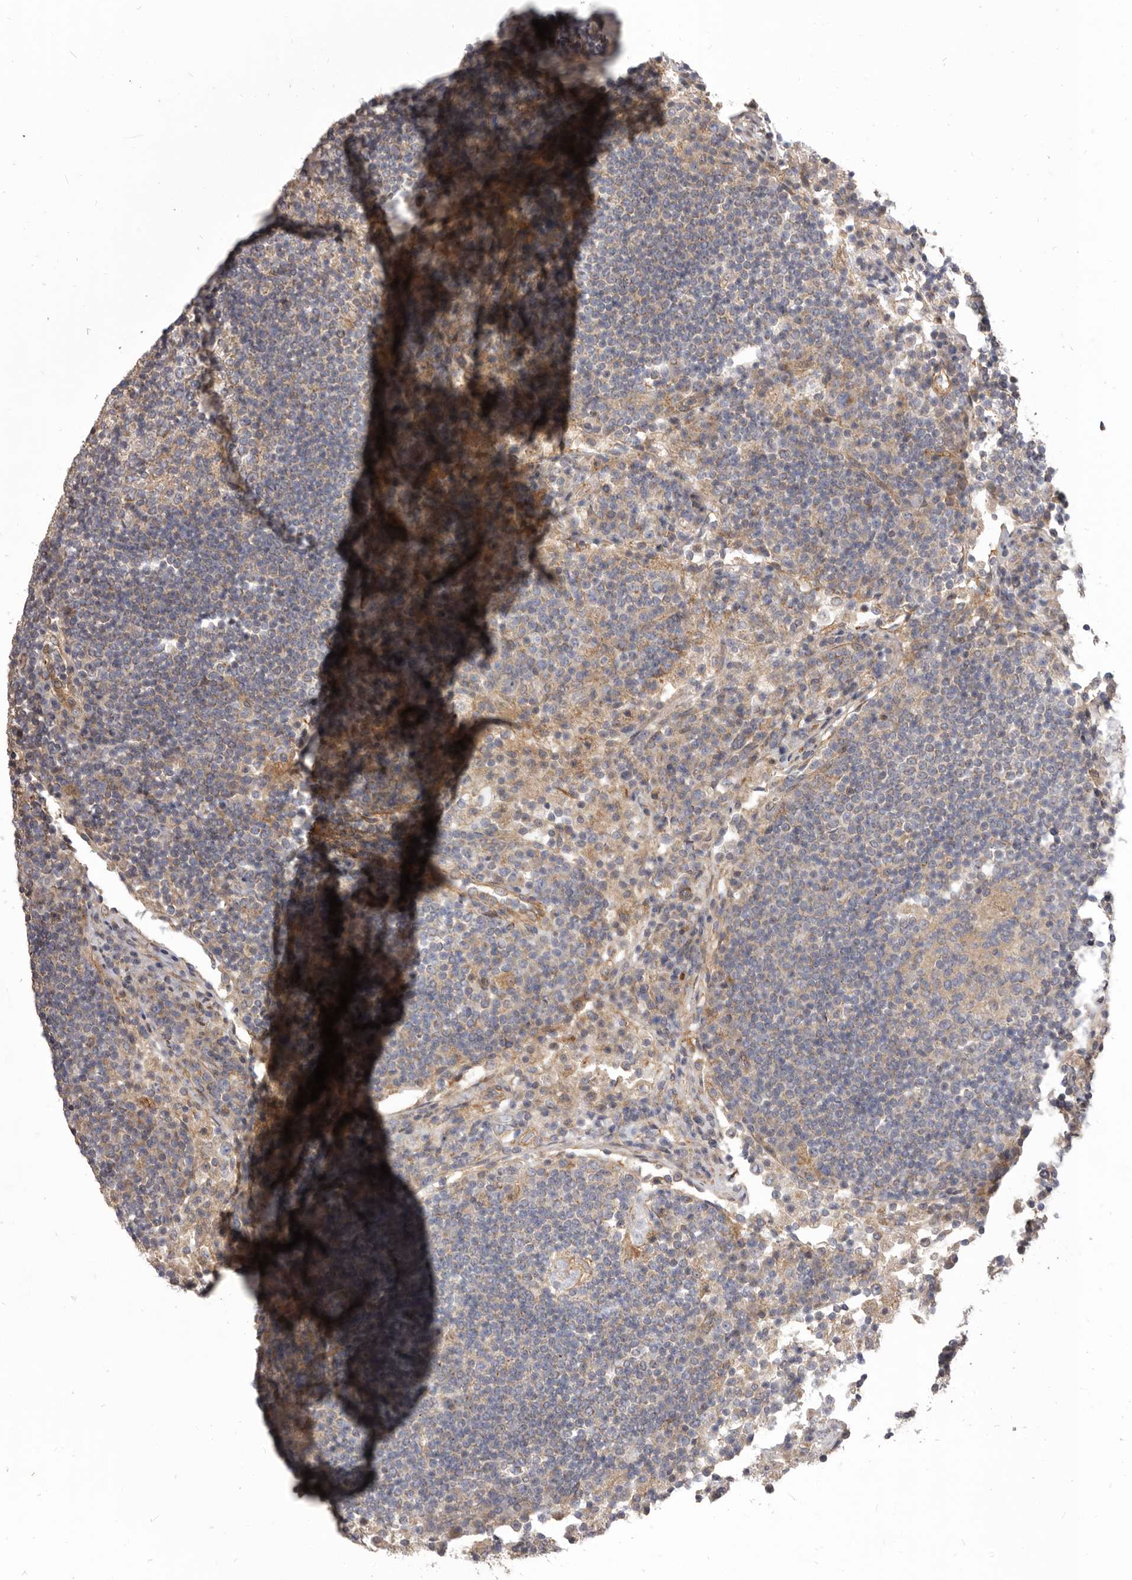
{"staining": {"intensity": "weak", "quantity": "25%-75%", "location": "cytoplasmic/membranous"}, "tissue": "lymph node", "cell_type": "Germinal center cells", "image_type": "normal", "snomed": [{"axis": "morphology", "description": "Normal tissue, NOS"}, {"axis": "topography", "description": "Lymph node"}], "caption": "The immunohistochemical stain highlights weak cytoplasmic/membranous positivity in germinal center cells of unremarkable lymph node. (DAB = brown stain, brightfield microscopy at high magnification).", "gene": "VPS45", "patient": {"sex": "female", "age": 53}}